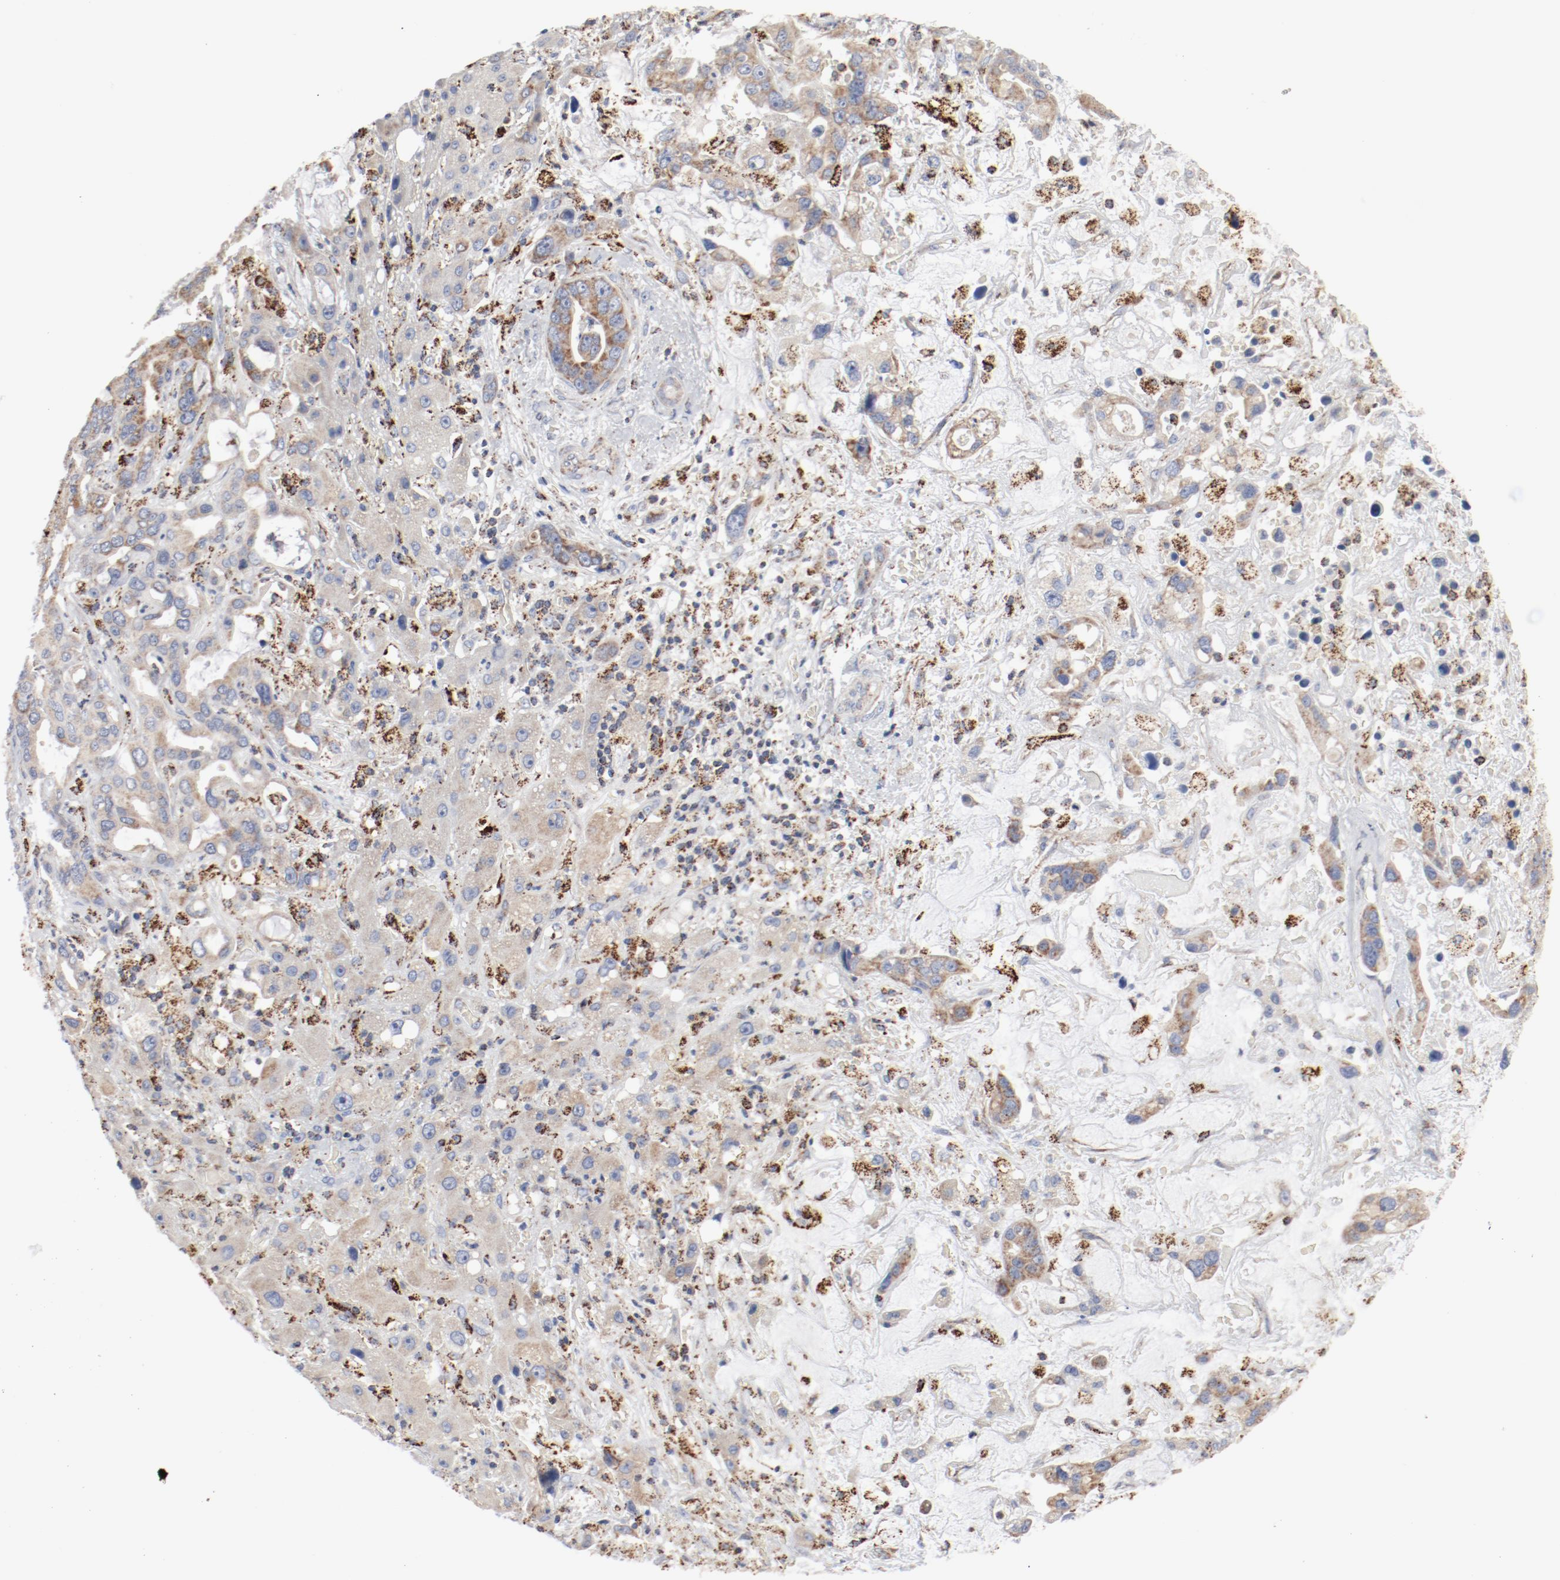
{"staining": {"intensity": "weak", "quantity": "25%-75%", "location": "cytoplasmic/membranous"}, "tissue": "liver cancer", "cell_type": "Tumor cells", "image_type": "cancer", "snomed": [{"axis": "morphology", "description": "Cholangiocarcinoma"}, {"axis": "topography", "description": "Liver"}], "caption": "Liver cancer (cholangiocarcinoma) stained with a protein marker displays weak staining in tumor cells.", "gene": "SETD3", "patient": {"sex": "female", "age": 65}}